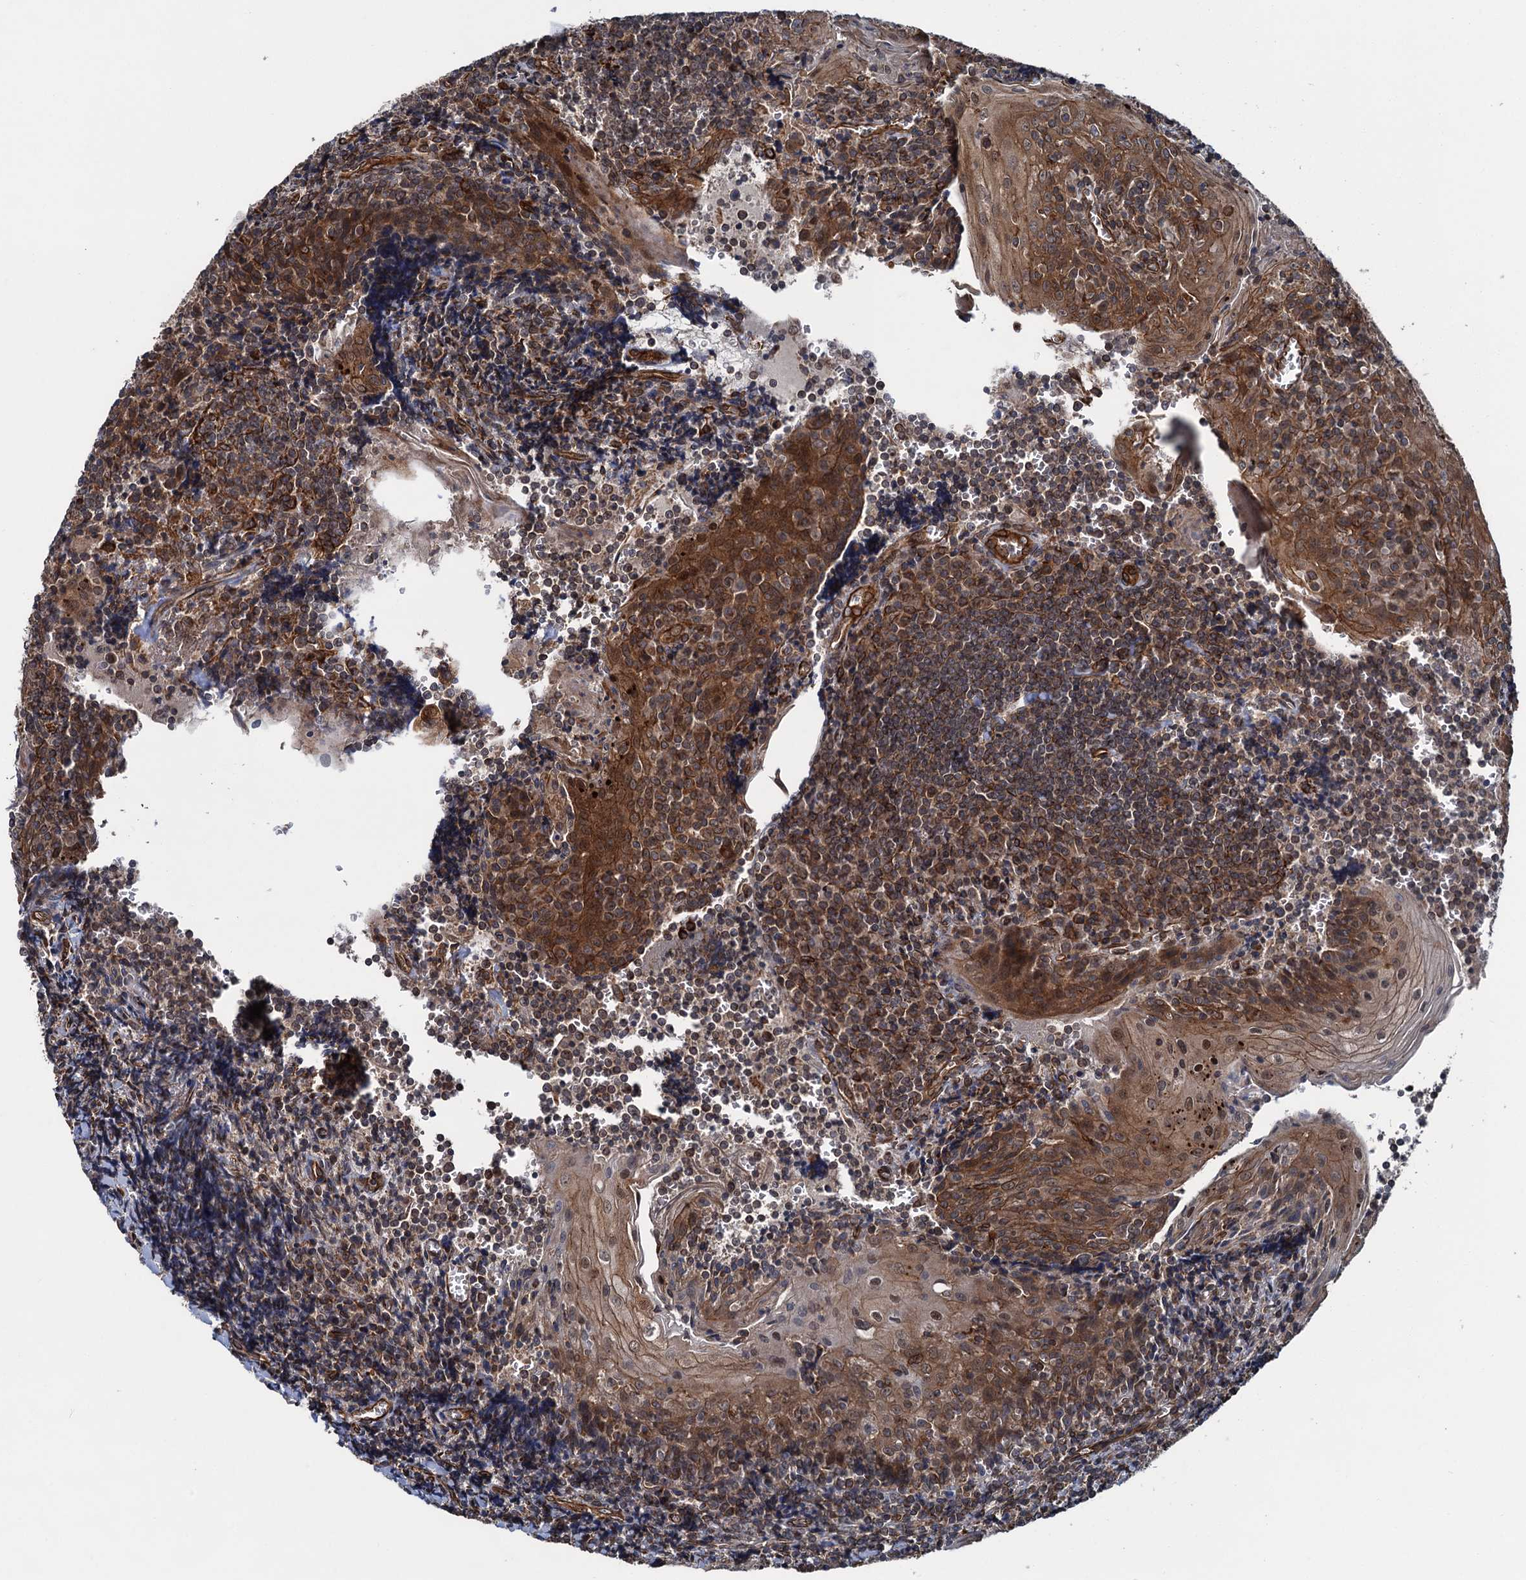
{"staining": {"intensity": "moderate", "quantity": "<25%", "location": "cytoplasmic/membranous"}, "tissue": "tonsil", "cell_type": "Germinal center cells", "image_type": "normal", "snomed": [{"axis": "morphology", "description": "Normal tissue, NOS"}, {"axis": "topography", "description": "Tonsil"}], "caption": "Immunohistochemistry (DAB (3,3'-diaminobenzidine)) staining of normal human tonsil exhibits moderate cytoplasmic/membranous protein positivity in about <25% of germinal center cells. (DAB (3,3'-diaminobenzidine) IHC, brown staining for protein, blue staining for nuclei).", "gene": "ZFYVE19", "patient": {"sex": "male", "age": 27}}